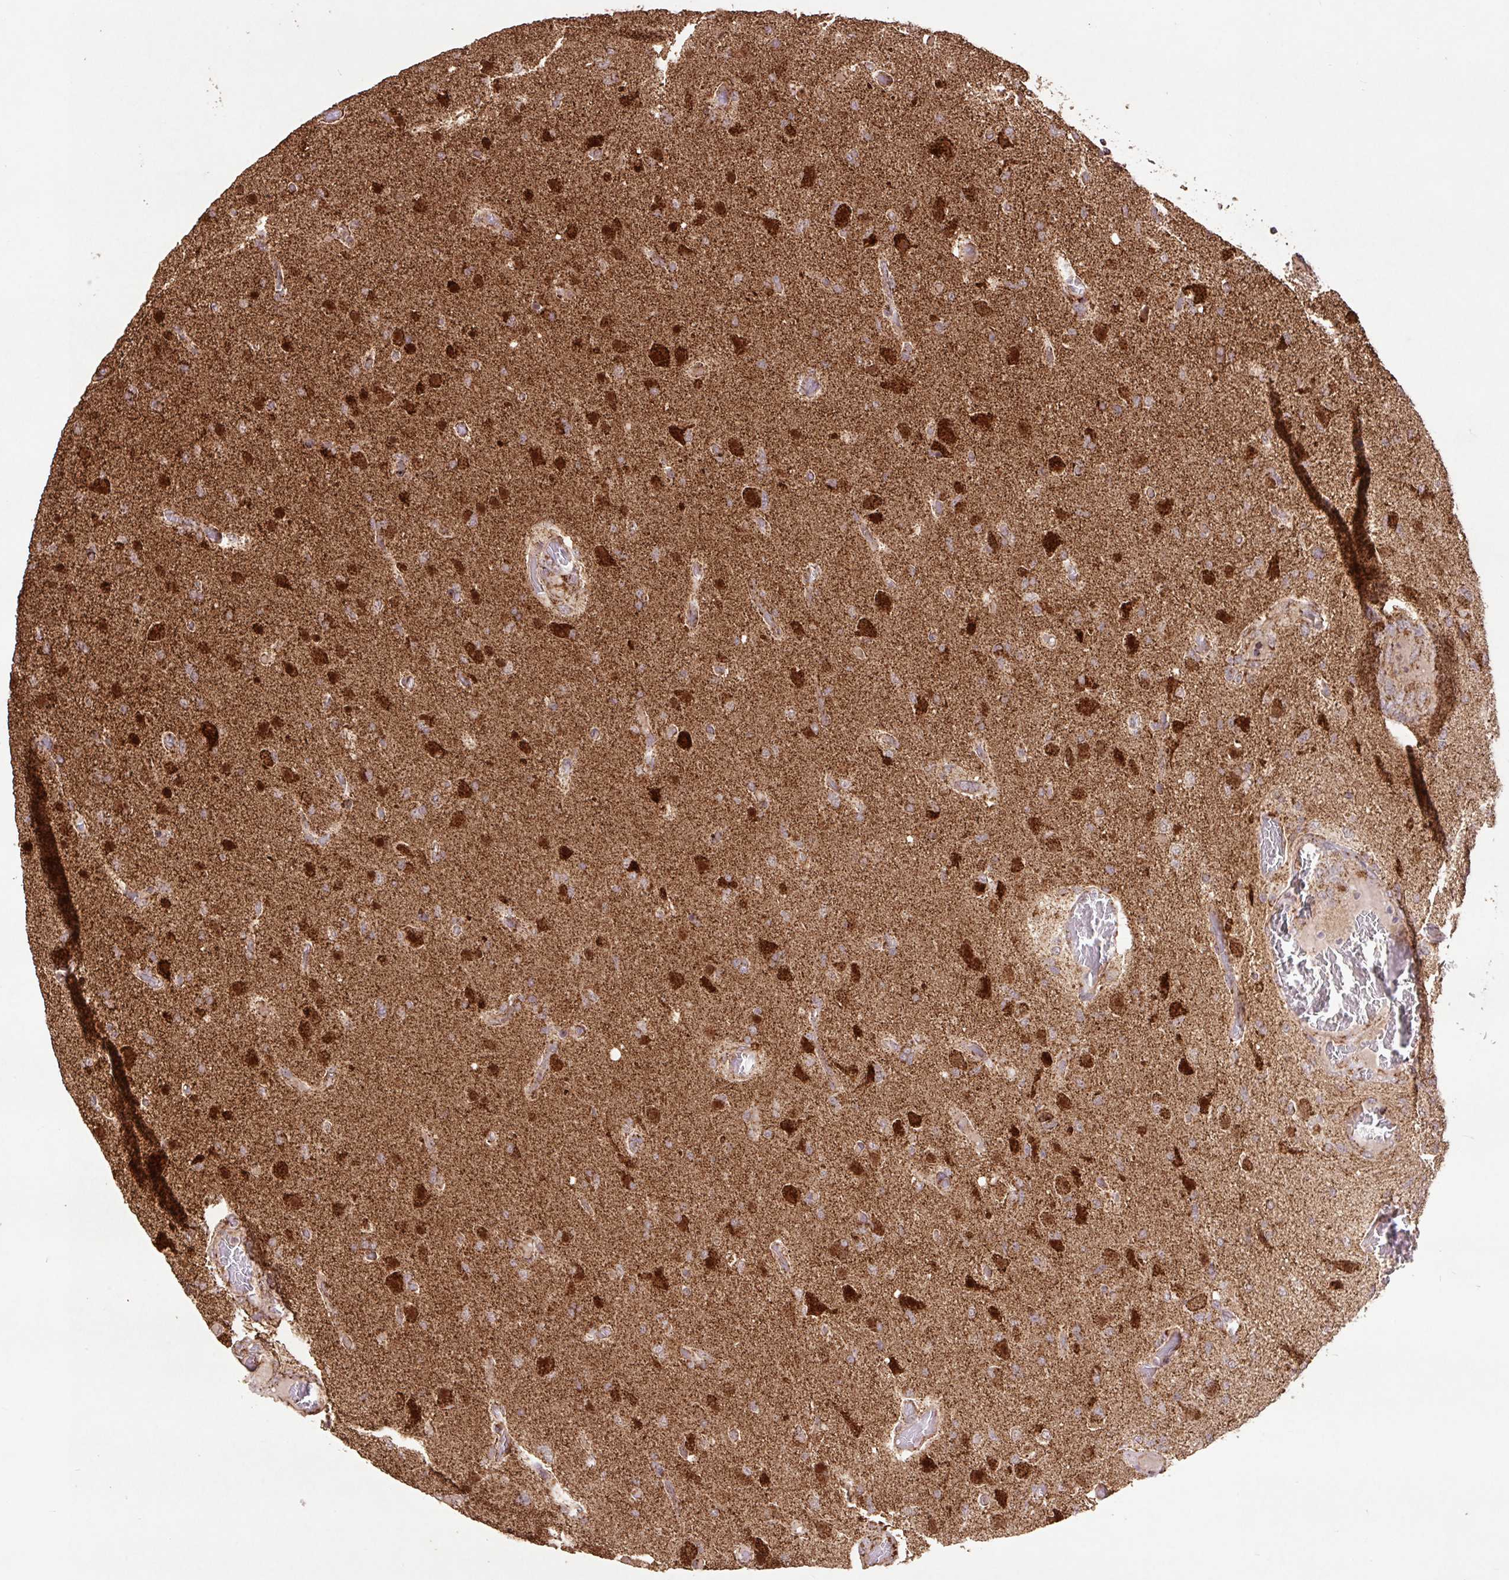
{"staining": {"intensity": "strong", "quantity": "25%-75%", "location": "cytoplasmic/membranous,nuclear"}, "tissue": "glioma", "cell_type": "Tumor cells", "image_type": "cancer", "snomed": [{"axis": "morphology", "description": "Glioma, malignant, High grade"}, {"axis": "topography", "description": "Brain"}], "caption": "DAB immunohistochemical staining of human glioma exhibits strong cytoplasmic/membranous and nuclear protein staining in about 25%-75% of tumor cells.", "gene": "ATP5F1A", "patient": {"sex": "female", "age": 74}}